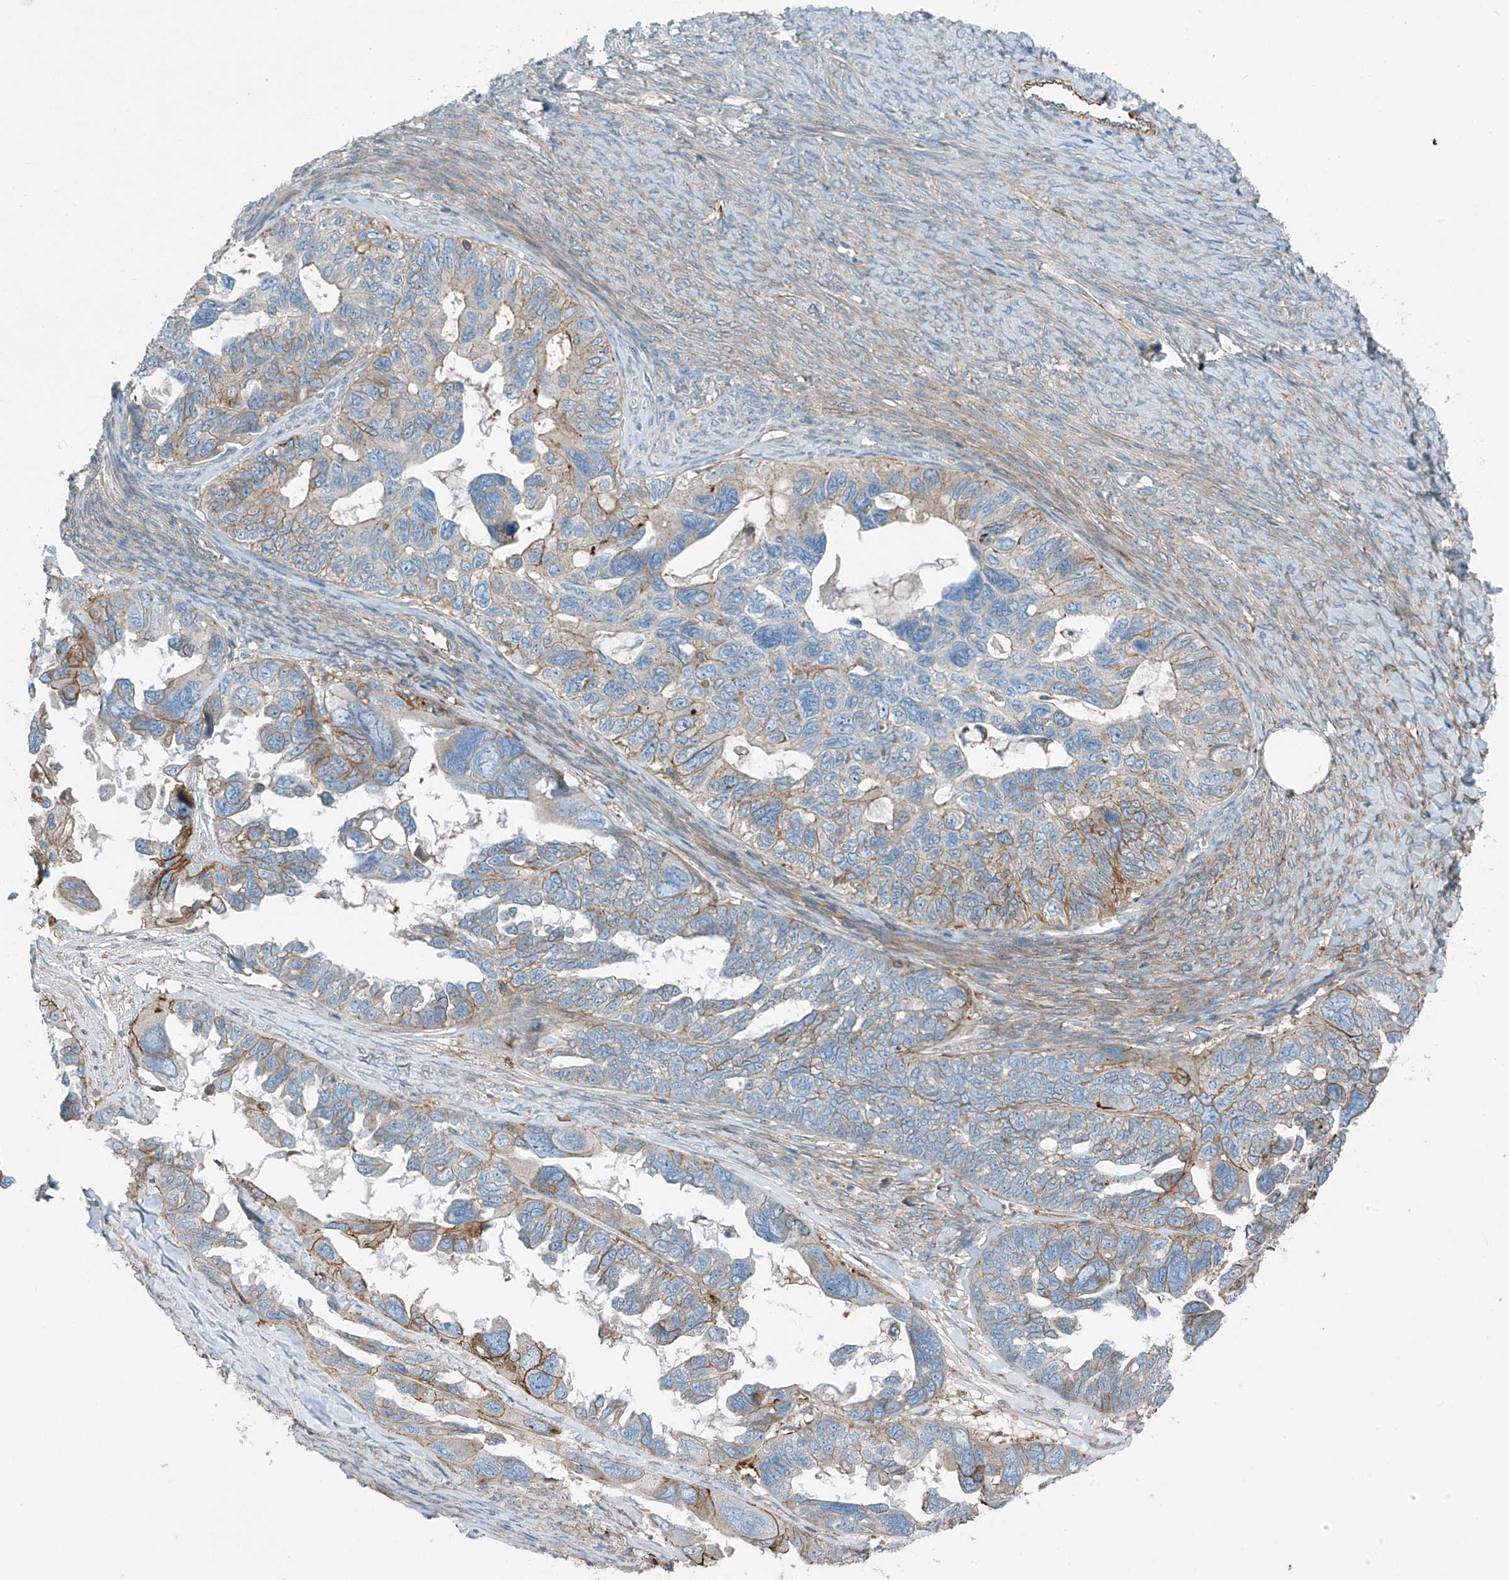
{"staining": {"intensity": "moderate", "quantity": "25%-75%", "location": "cytoplasmic/membranous"}, "tissue": "ovarian cancer", "cell_type": "Tumor cells", "image_type": "cancer", "snomed": [{"axis": "morphology", "description": "Cystadenocarcinoma, serous, NOS"}, {"axis": "topography", "description": "Ovary"}], "caption": "Tumor cells reveal medium levels of moderate cytoplasmic/membranous expression in approximately 25%-75% of cells in human serous cystadenocarcinoma (ovarian).", "gene": "SLC1A5", "patient": {"sex": "female", "age": 79}}